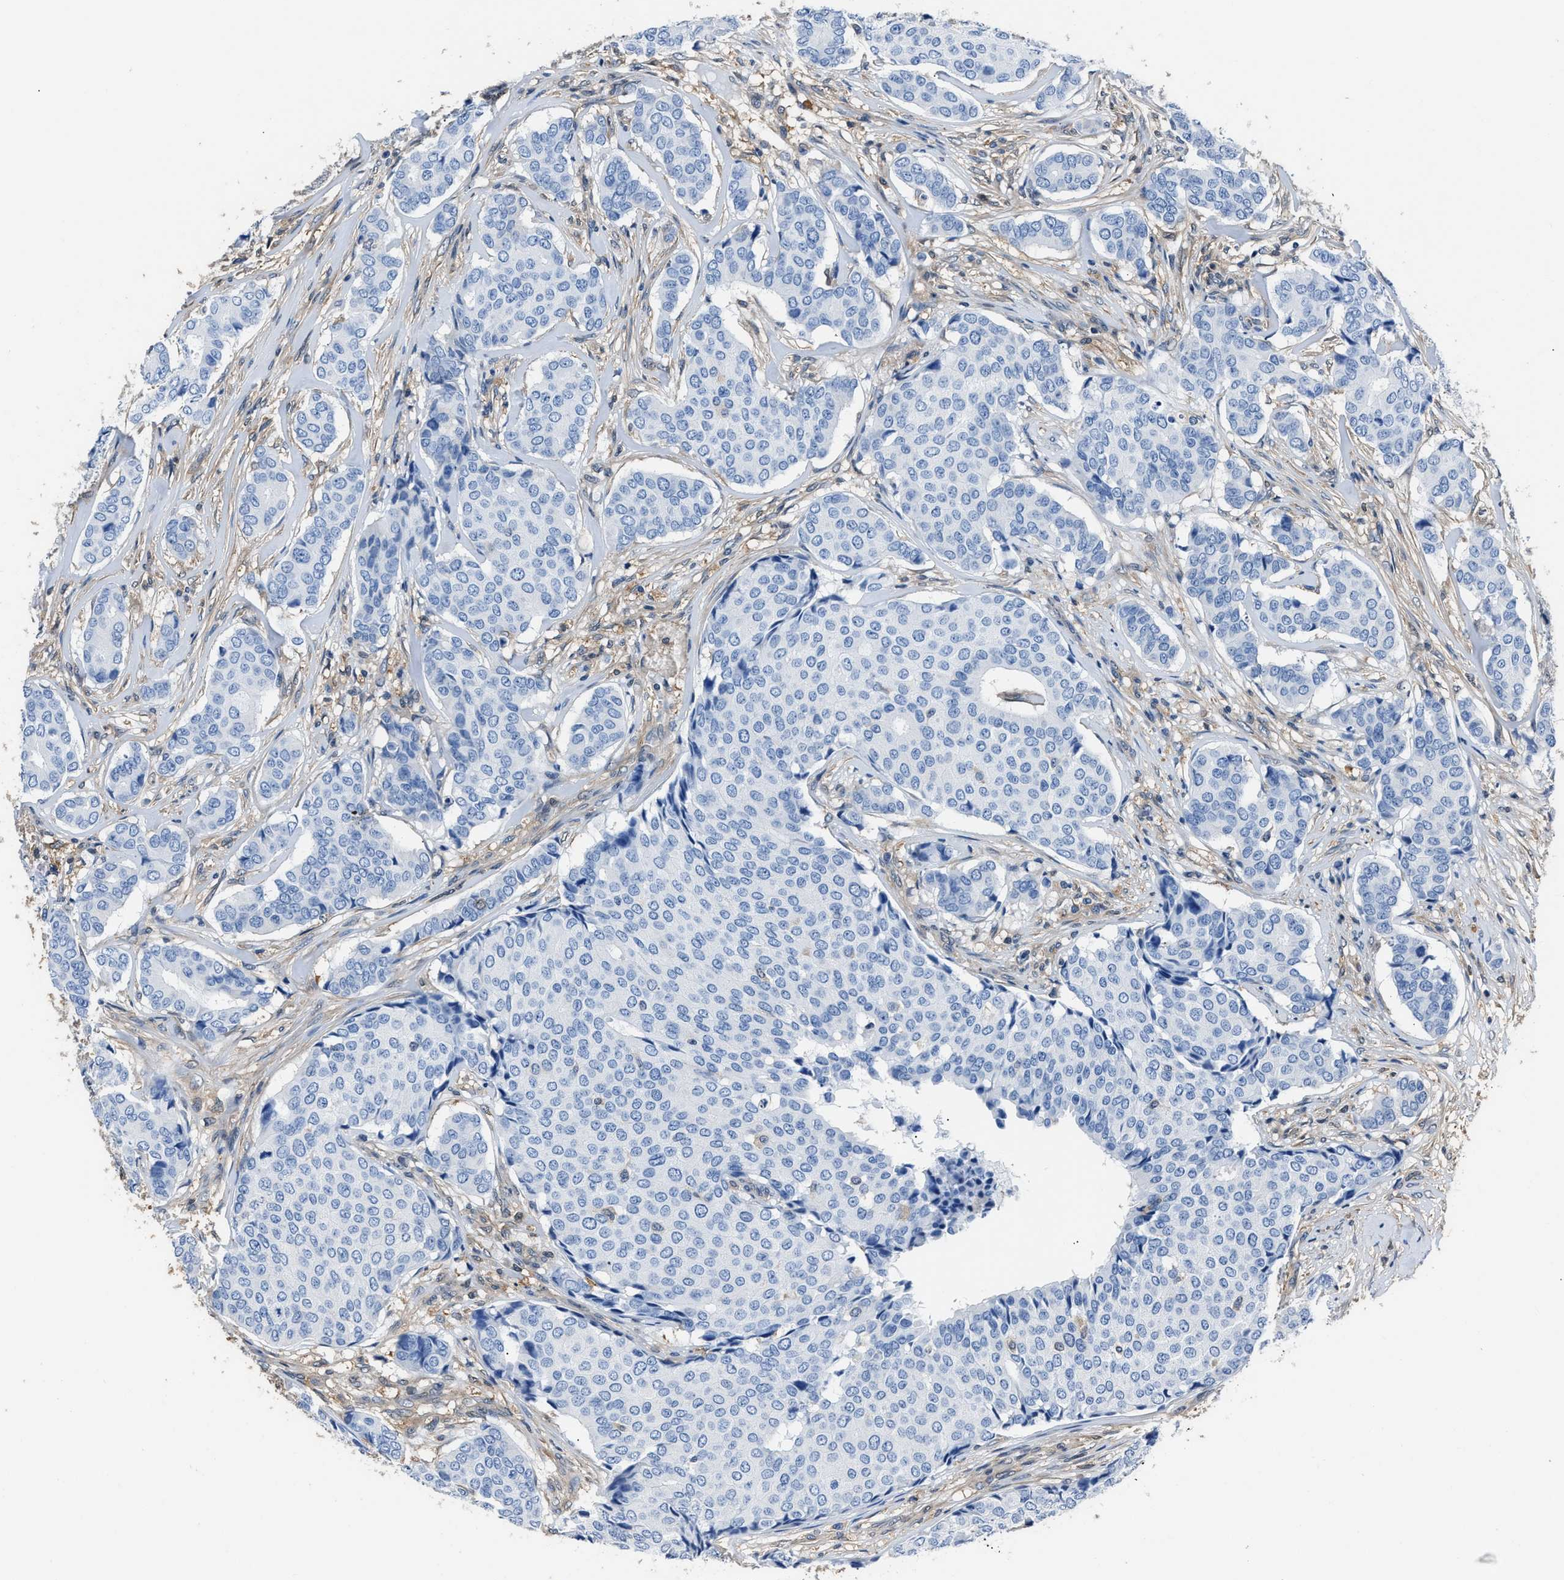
{"staining": {"intensity": "negative", "quantity": "none", "location": "none"}, "tissue": "breast cancer", "cell_type": "Tumor cells", "image_type": "cancer", "snomed": [{"axis": "morphology", "description": "Duct carcinoma"}, {"axis": "topography", "description": "Breast"}], "caption": "IHC histopathology image of neoplastic tissue: breast cancer stained with DAB (3,3'-diaminobenzidine) shows no significant protein expression in tumor cells.", "gene": "GSTP1", "patient": {"sex": "female", "age": 75}}